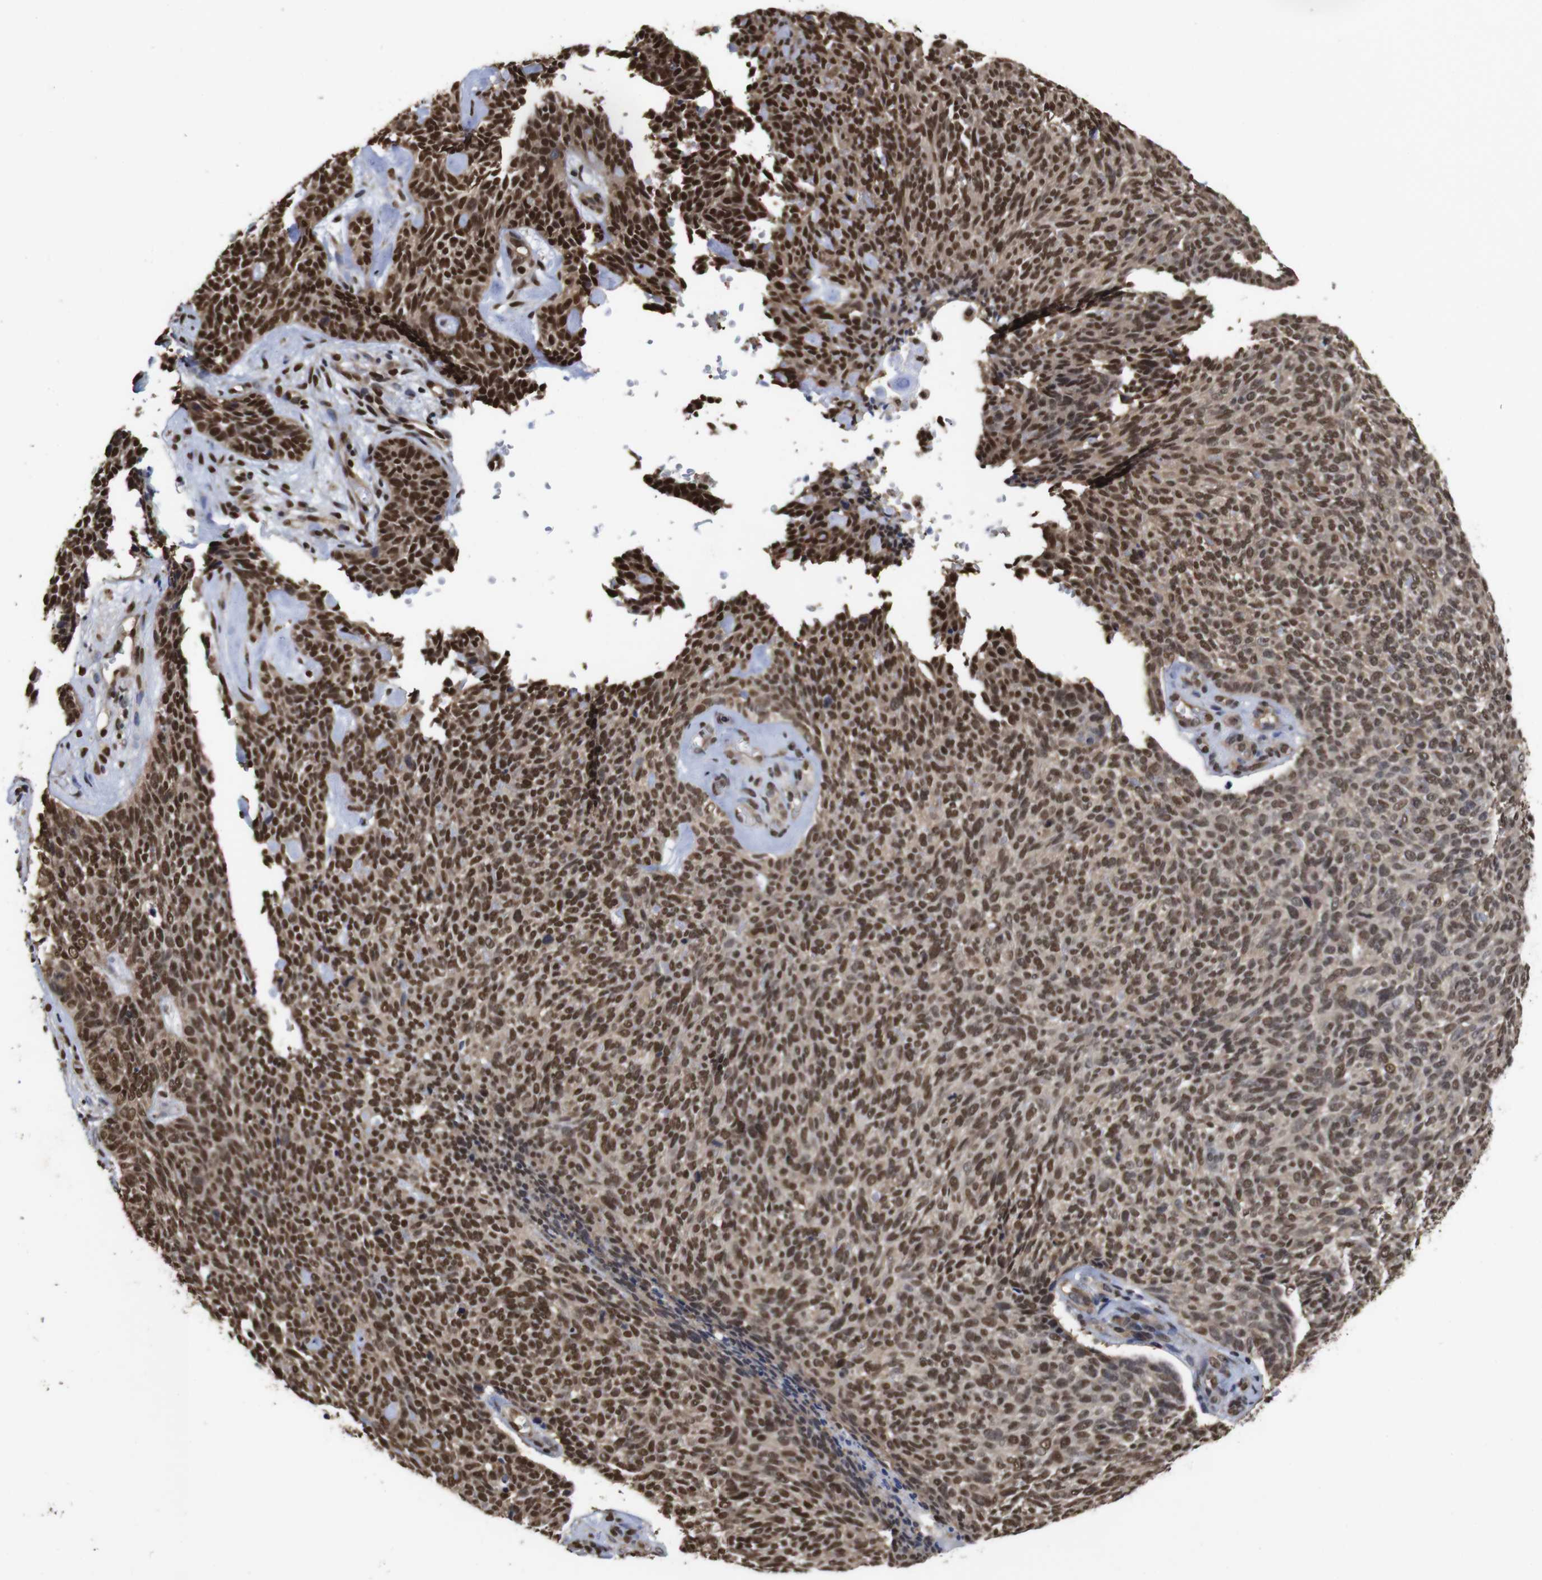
{"staining": {"intensity": "strong", "quantity": ">75%", "location": "cytoplasmic/membranous,nuclear"}, "tissue": "skin cancer", "cell_type": "Tumor cells", "image_type": "cancer", "snomed": [{"axis": "morphology", "description": "Basal cell carcinoma"}, {"axis": "topography", "description": "Skin"}], "caption": "The immunohistochemical stain highlights strong cytoplasmic/membranous and nuclear staining in tumor cells of basal cell carcinoma (skin) tissue.", "gene": "SUMO3", "patient": {"sex": "female", "age": 84}}